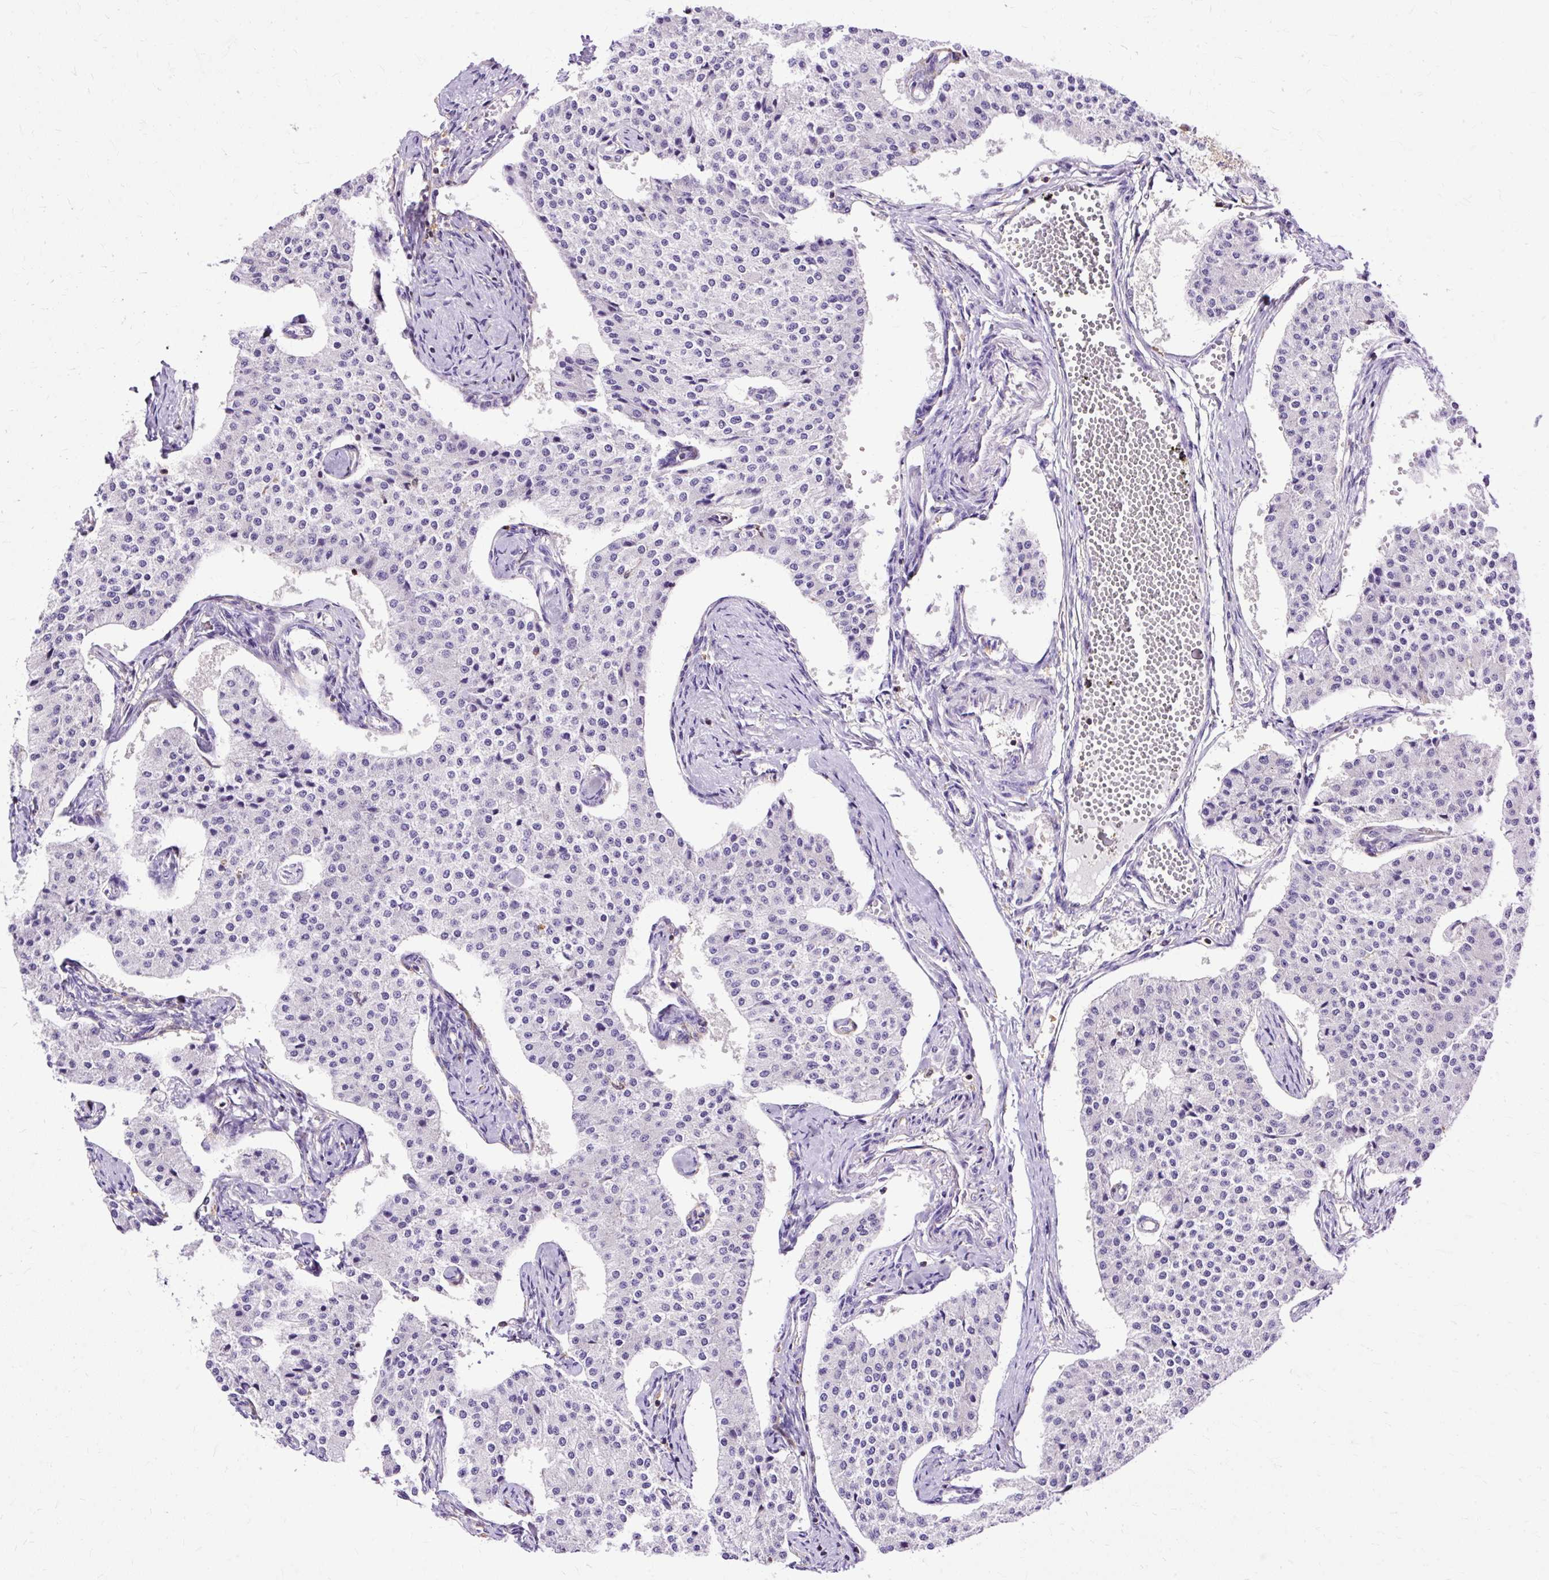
{"staining": {"intensity": "negative", "quantity": "none", "location": "none"}, "tissue": "carcinoid", "cell_type": "Tumor cells", "image_type": "cancer", "snomed": [{"axis": "morphology", "description": "Carcinoid, malignant, NOS"}, {"axis": "topography", "description": "Colon"}], "caption": "The immunohistochemistry (IHC) image has no significant positivity in tumor cells of malignant carcinoid tissue.", "gene": "TWF2", "patient": {"sex": "female", "age": 52}}